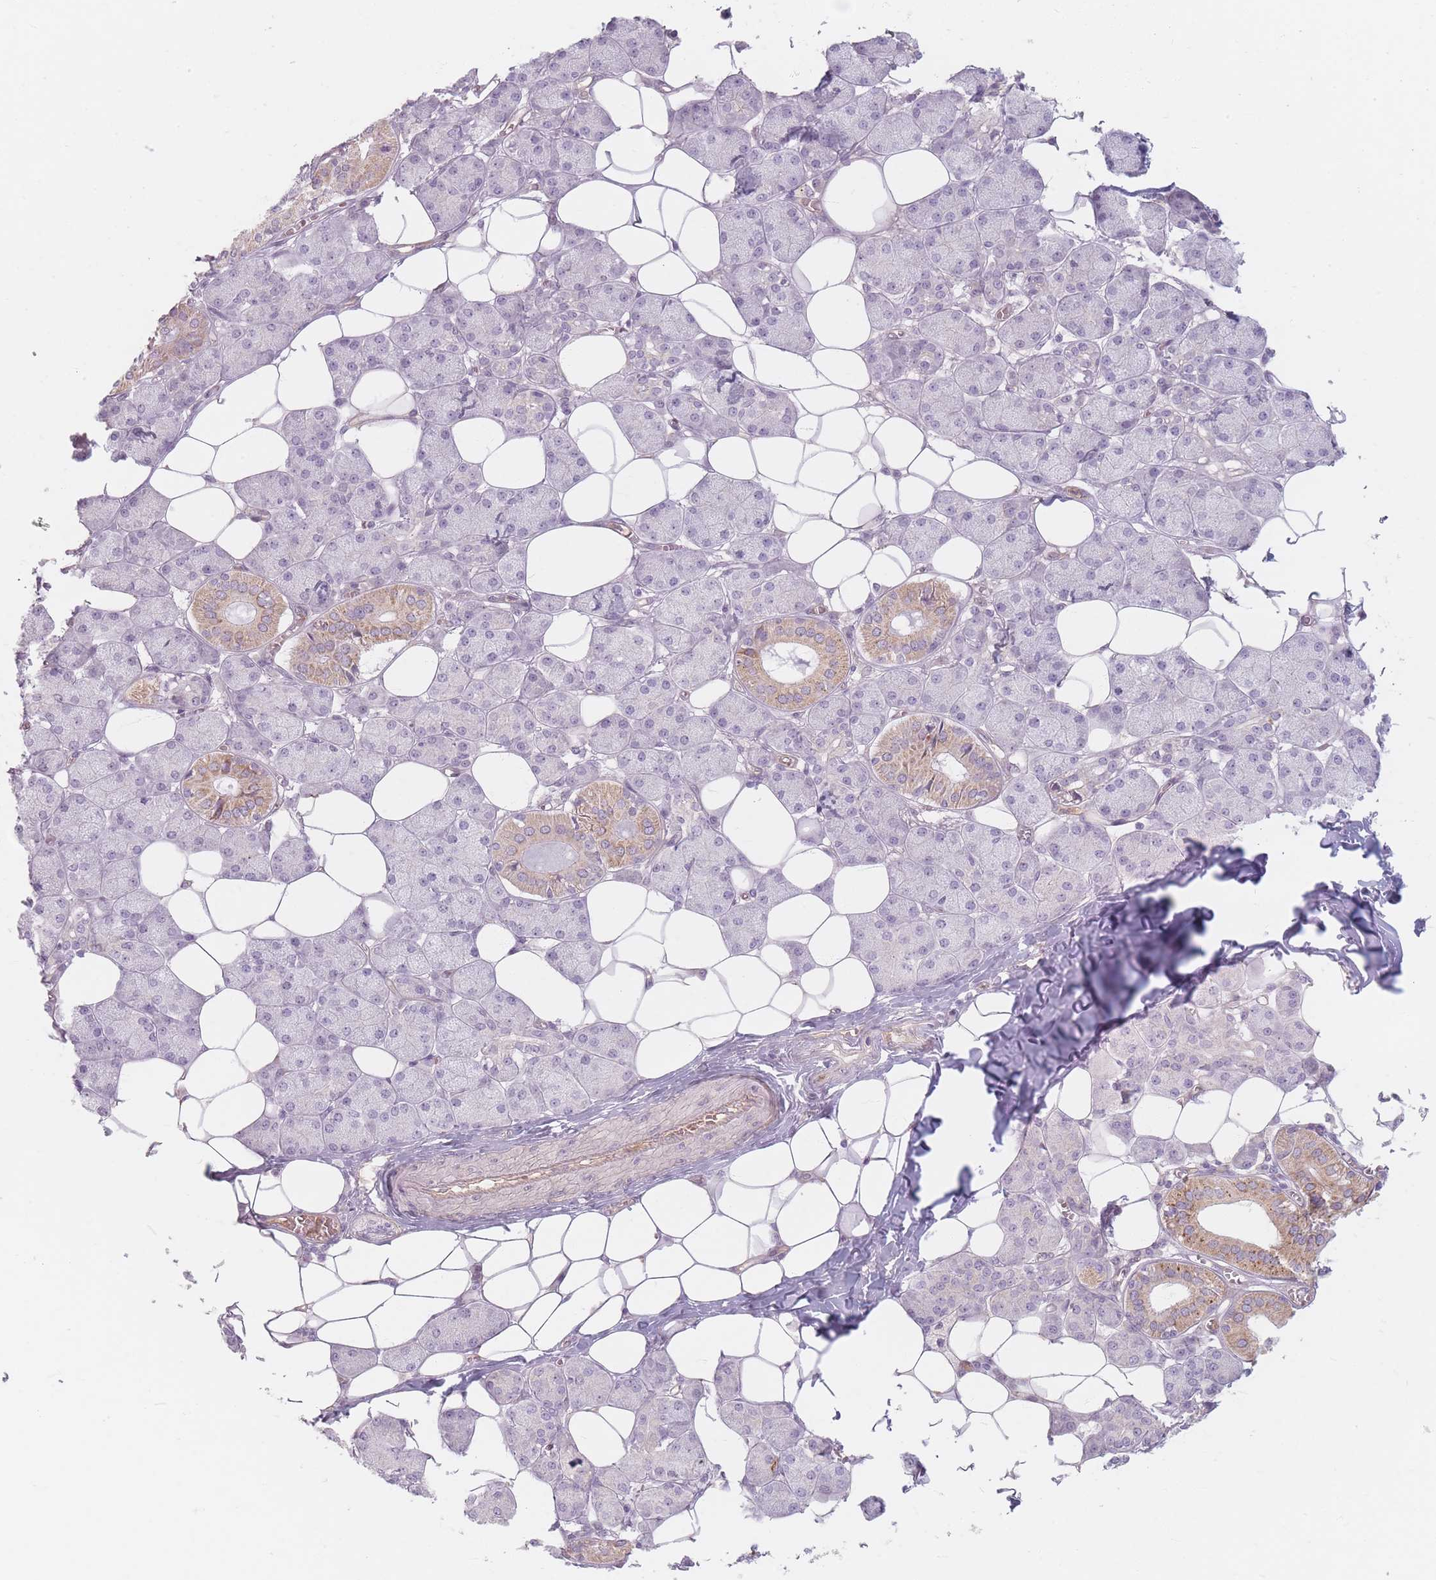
{"staining": {"intensity": "moderate", "quantity": "<25%", "location": "cytoplasmic/membranous"}, "tissue": "salivary gland", "cell_type": "Glandular cells", "image_type": "normal", "snomed": [{"axis": "morphology", "description": "Normal tissue, NOS"}, {"axis": "topography", "description": "Salivary gland"}], "caption": "This histopathology image exhibits unremarkable salivary gland stained with IHC to label a protein in brown. The cytoplasmic/membranous of glandular cells show moderate positivity for the protein. Nuclei are counter-stained blue.", "gene": "CHCHD7", "patient": {"sex": "female", "age": 33}}